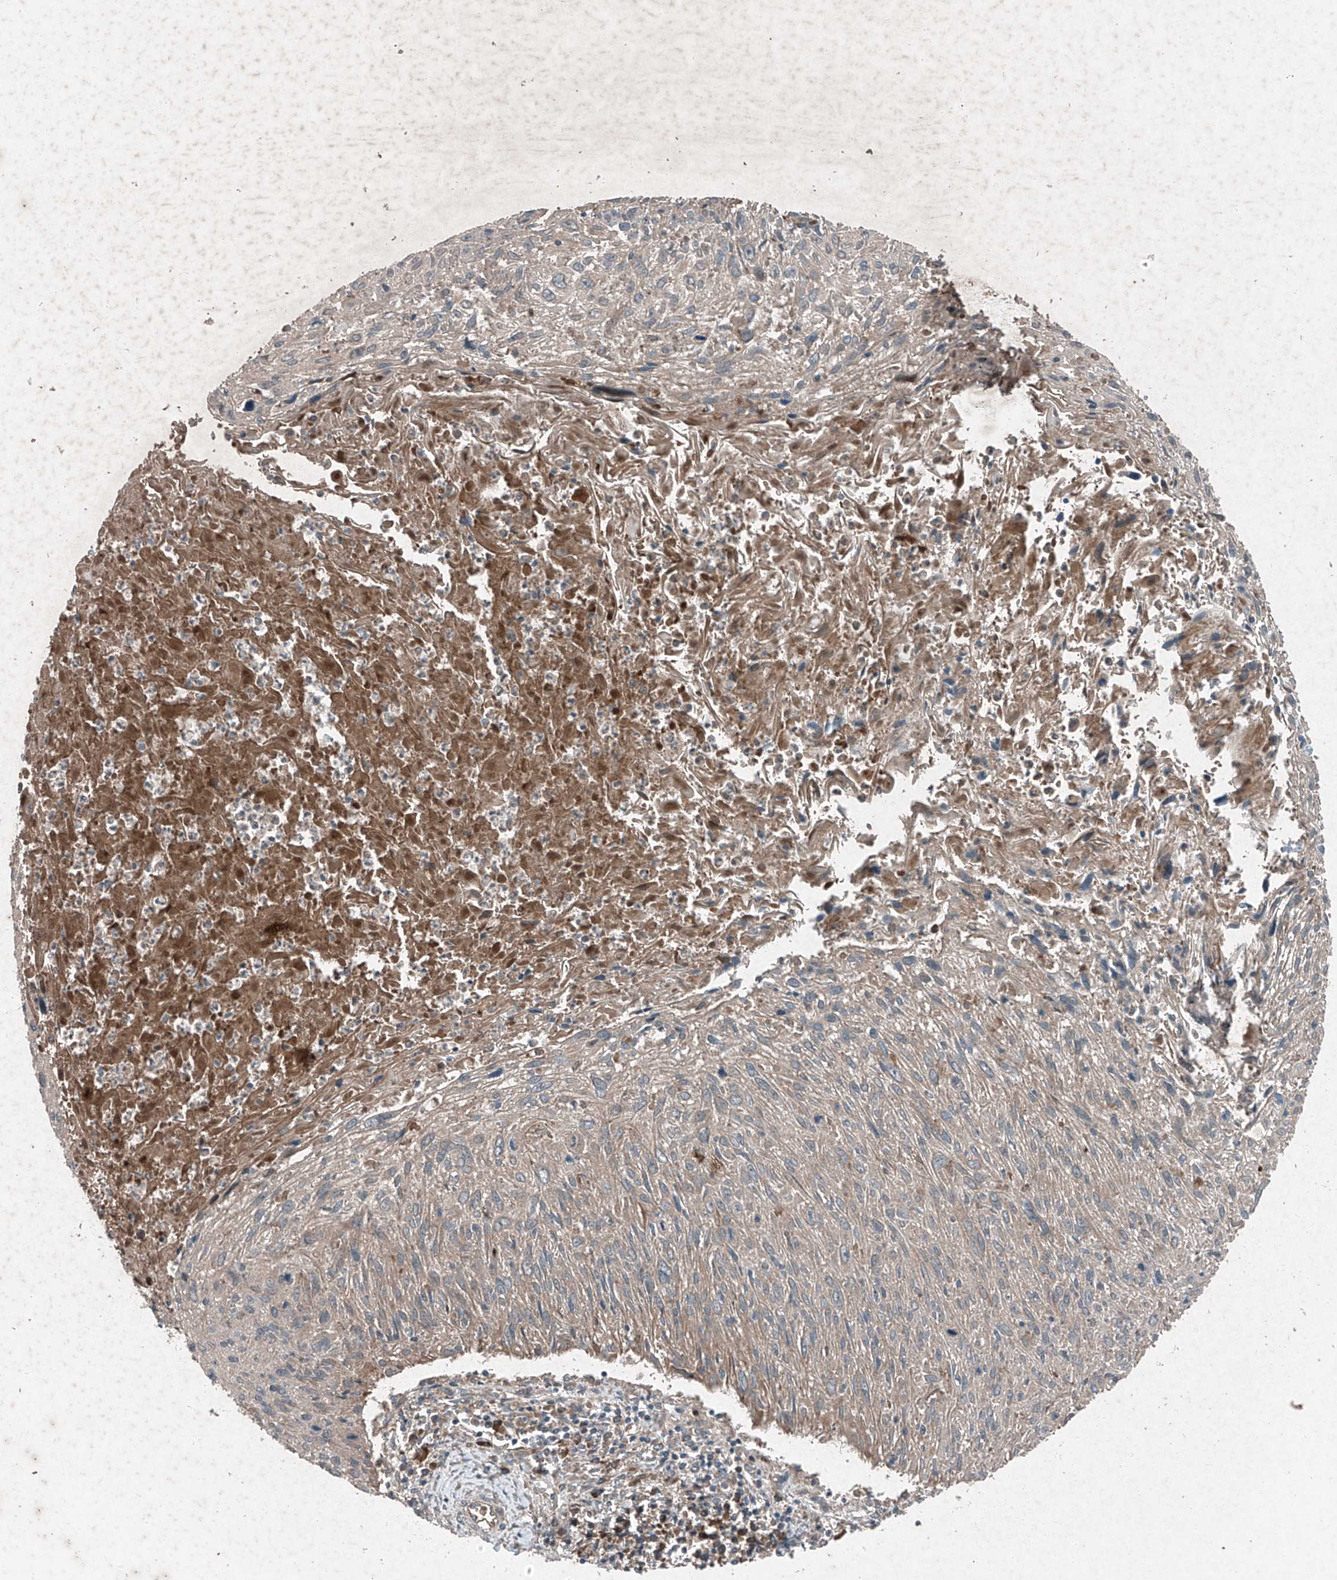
{"staining": {"intensity": "weak", "quantity": "25%-75%", "location": "cytoplasmic/membranous"}, "tissue": "cervical cancer", "cell_type": "Tumor cells", "image_type": "cancer", "snomed": [{"axis": "morphology", "description": "Squamous cell carcinoma, NOS"}, {"axis": "topography", "description": "Cervix"}], "caption": "There is low levels of weak cytoplasmic/membranous expression in tumor cells of squamous cell carcinoma (cervical), as demonstrated by immunohistochemical staining (brown color).", "gene": "FOXRED2", "patient": {"sex": "female", "age": 51}}